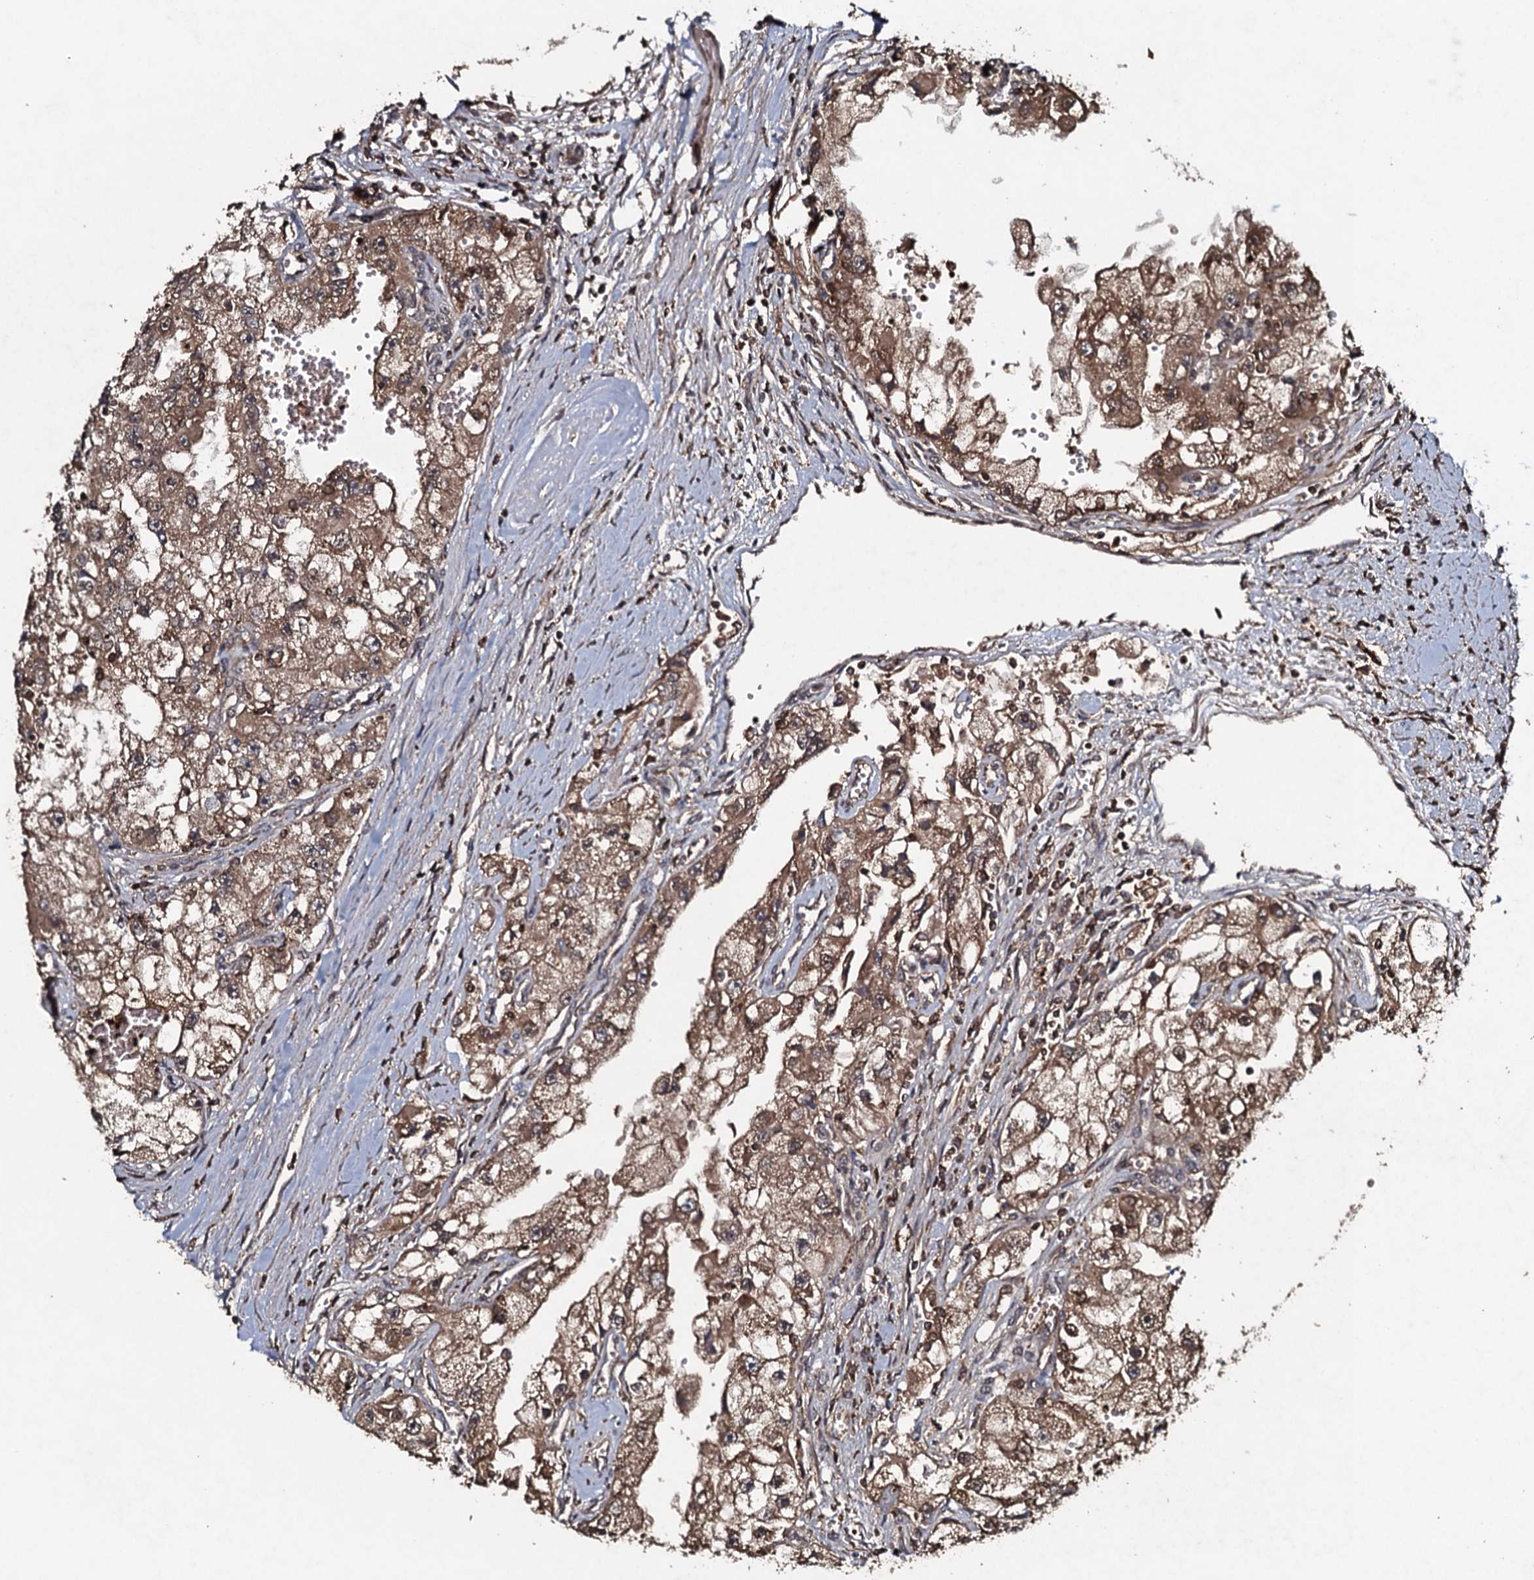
{"staining": {"intensity": "moderate", "quantity": ">75%", "location": "cytoplasmic/membranous,nuclear"}, "tissue": "renal cancer", "cell_type": "Tumor cells", "image_type": "cancer", "snomed": [{"axis": "morphology", "description": "Adenocarcinoma, NOS"}, {"axis": "topography", "description": "Kidney"}], "caption": "Protein staining demonstrates moderate cytoplasmic/membranous and nuclear positivity in about >75% of tumor cells in renal cancer (adenocarcinoma). Nuclei are stained in blue.", "gene": "ADGRG3", "patient": {"sex": "male", "age": 63}}